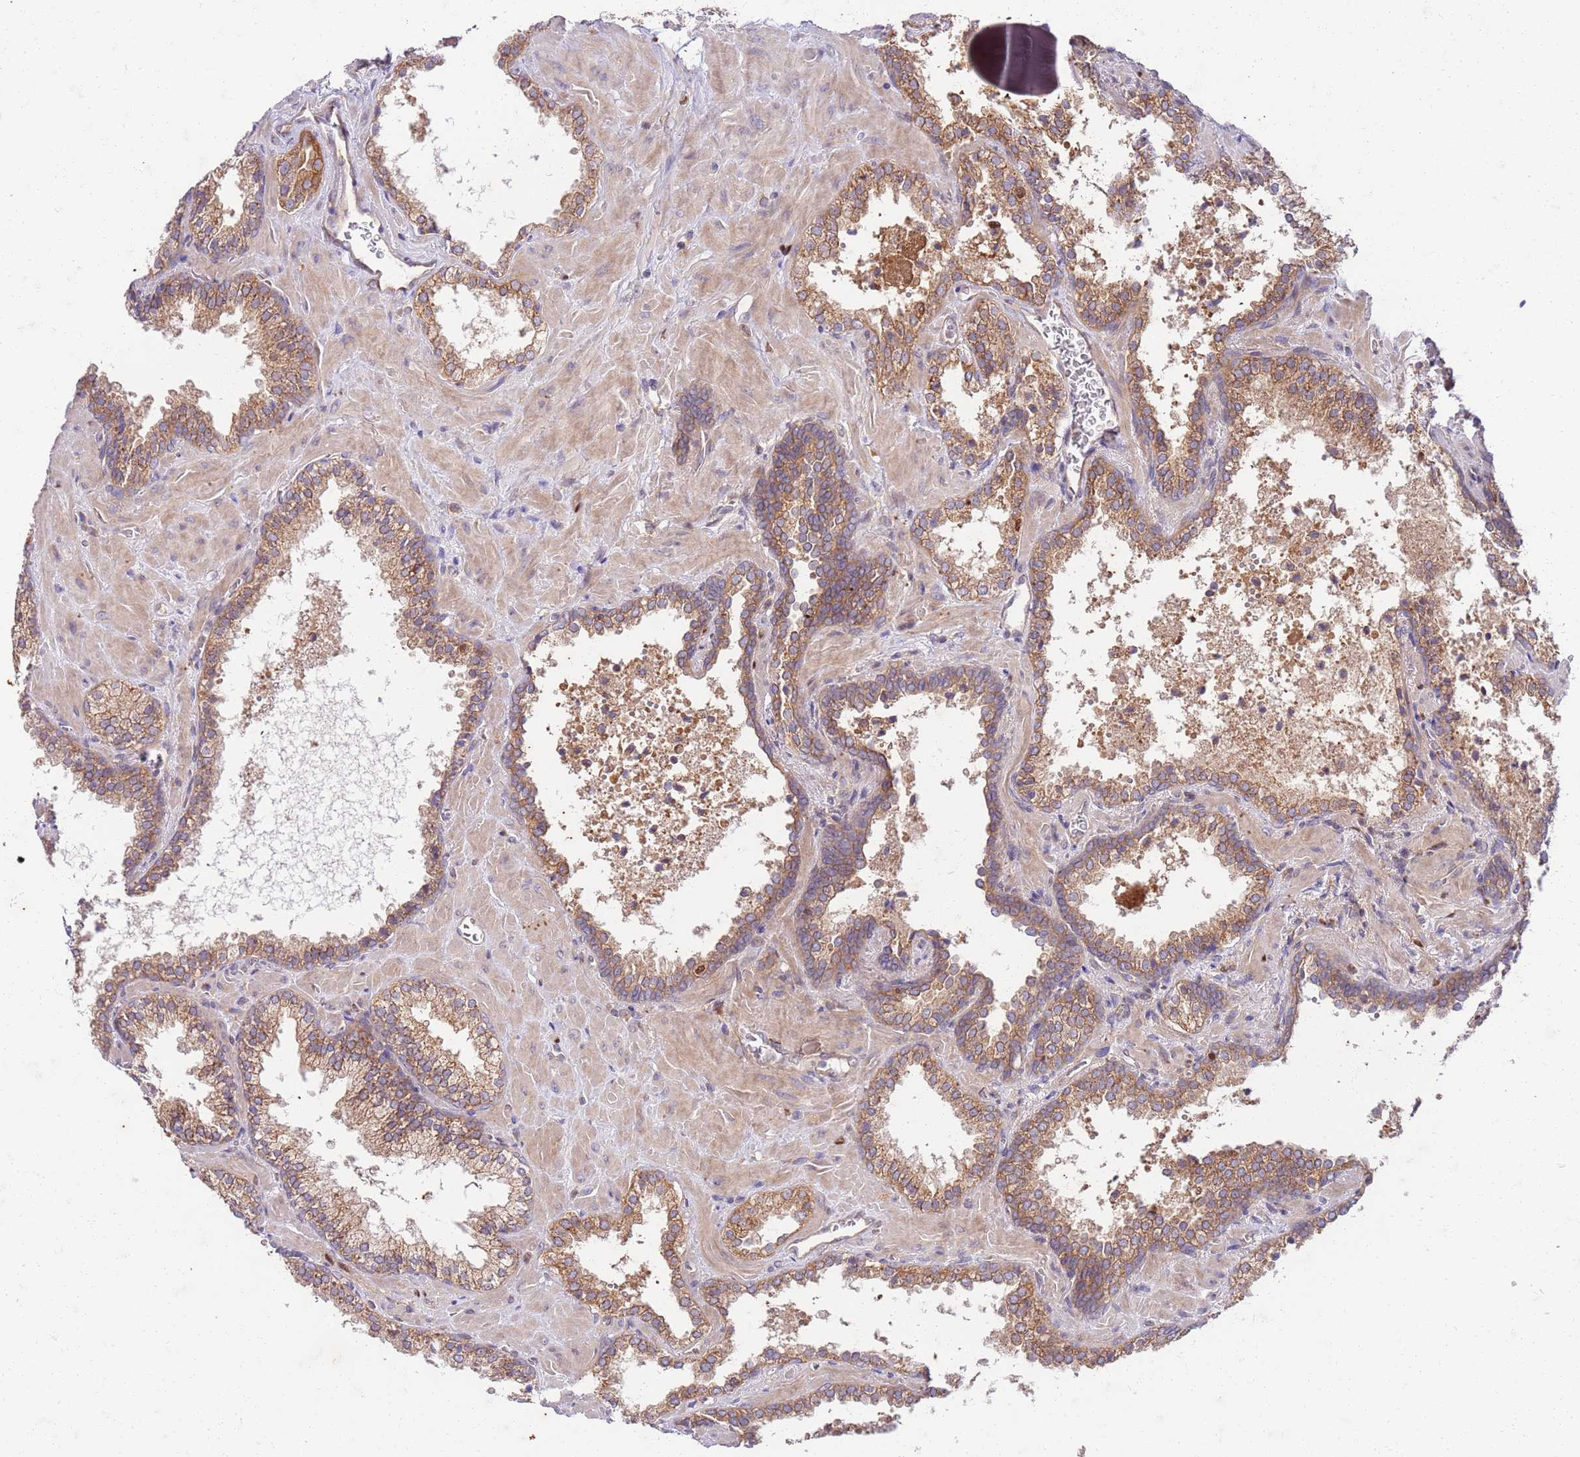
{"staining": {"intensity": "moderate", "quantity": ">75%", "location": "cytoplasmic/membranous"}, "tissue": "prostate cancer", "cell_type": "Tumor cells", "image_type": "cancer", "snomed": [{"axis": "morphology", "description": "Adenocarcinoma, High grade"}, {"axis": "topography", "description": "Prostate"}], "caption": "High-magnification brightfield microscopy of prostate cancer stained with DAB (brown) and counterstained with hematoxylin (blue). tumor cells exhibit moderate cytoplasmic/membranous staining is seen in about>75% of cells.", "gene": "OSBP", "patient": {"sex": "male", "age": 64}}